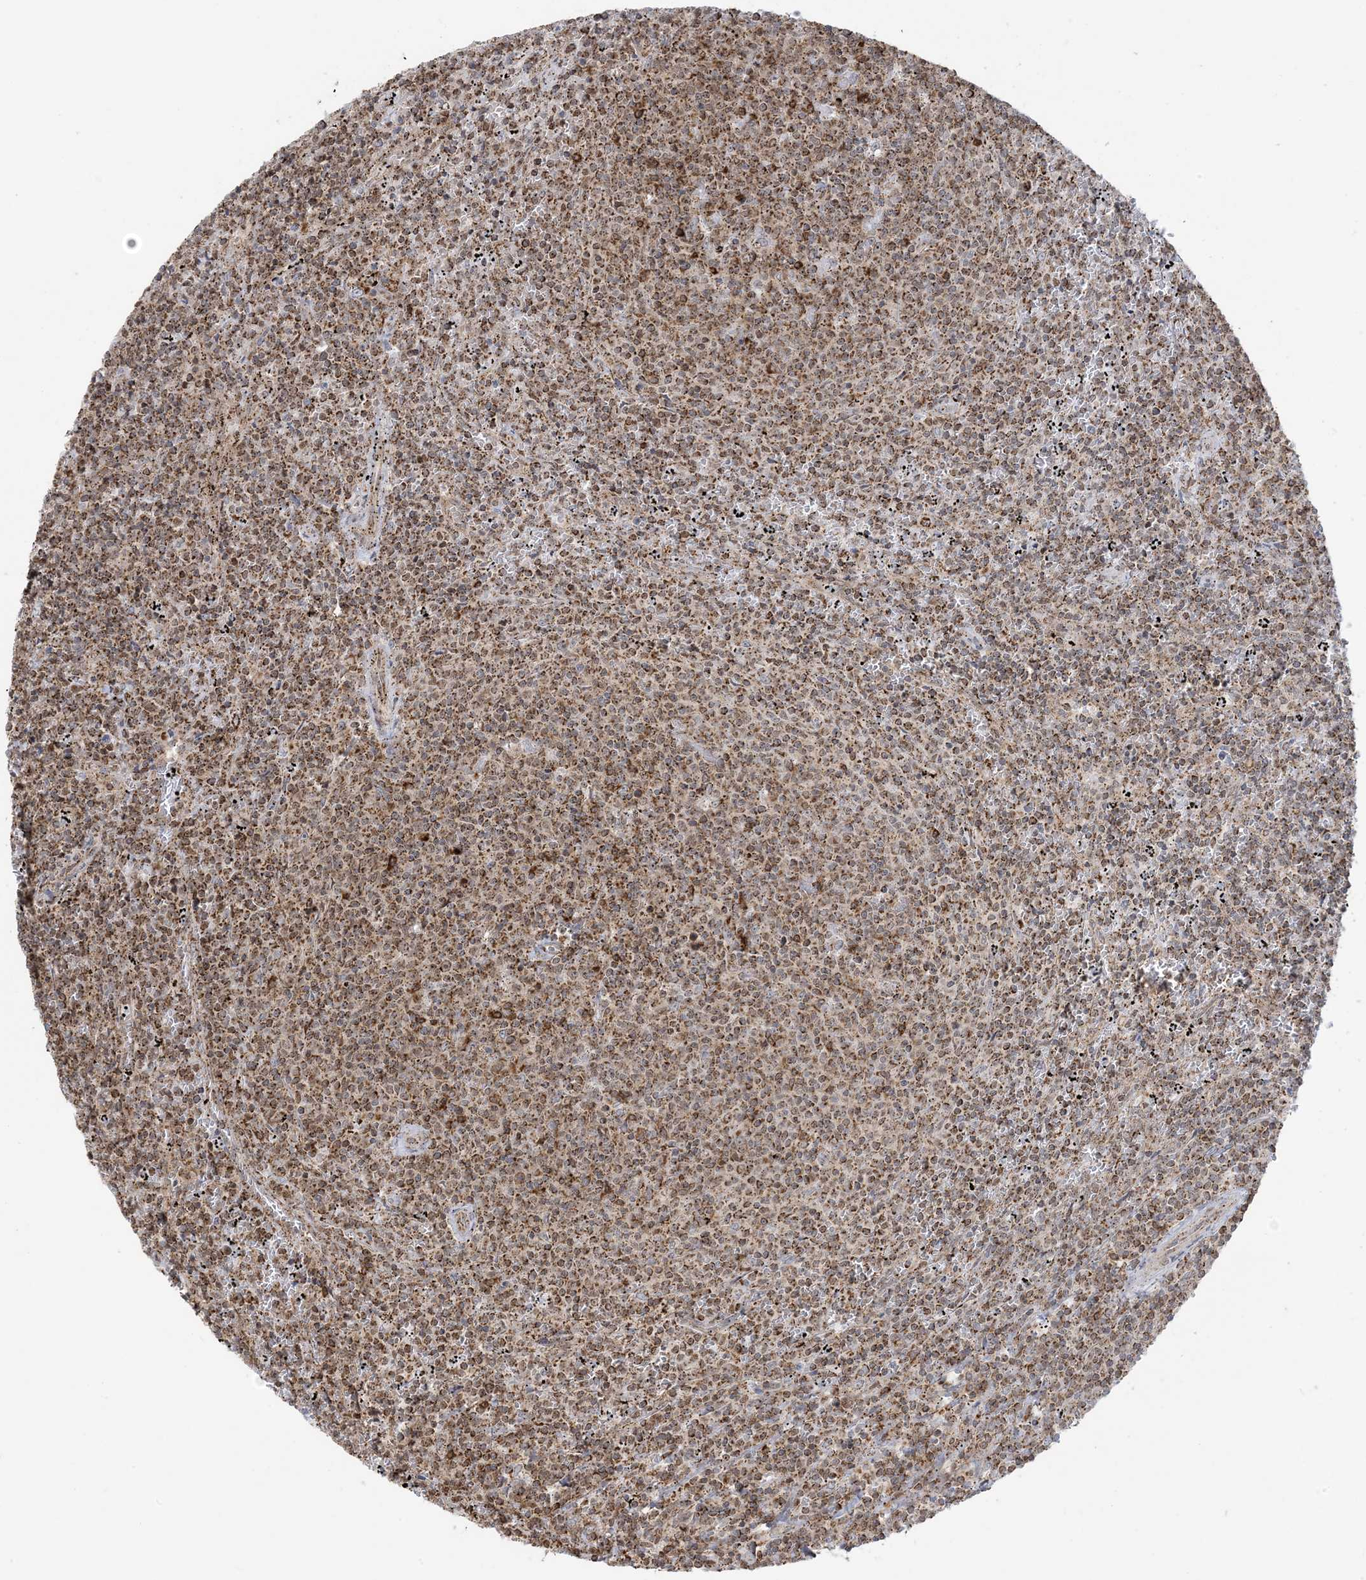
{"staining": {"intensity": "moderate", "quantity": ">75%", "location": "cytoplasmic/membranous,nuclear"}, "tissue": "lymphoma", "cell_type": "Tumor cells", "image_type": "cancer", "snomed": [{"axis": "morphology", "description": "Malignant lymphoma, non-Hodgkin's type, Low grade"}, {"axis": "topography", "description": "Spleen"}], "caption": "A brown stain labels moderate cytoplasmic/membranous and nuclear staining of a protein in lymphoma tumor cells. Nuclei are stained in blue.", "gene": "MAPKBP1", "patient": {"sex": "female", "age": 50}}